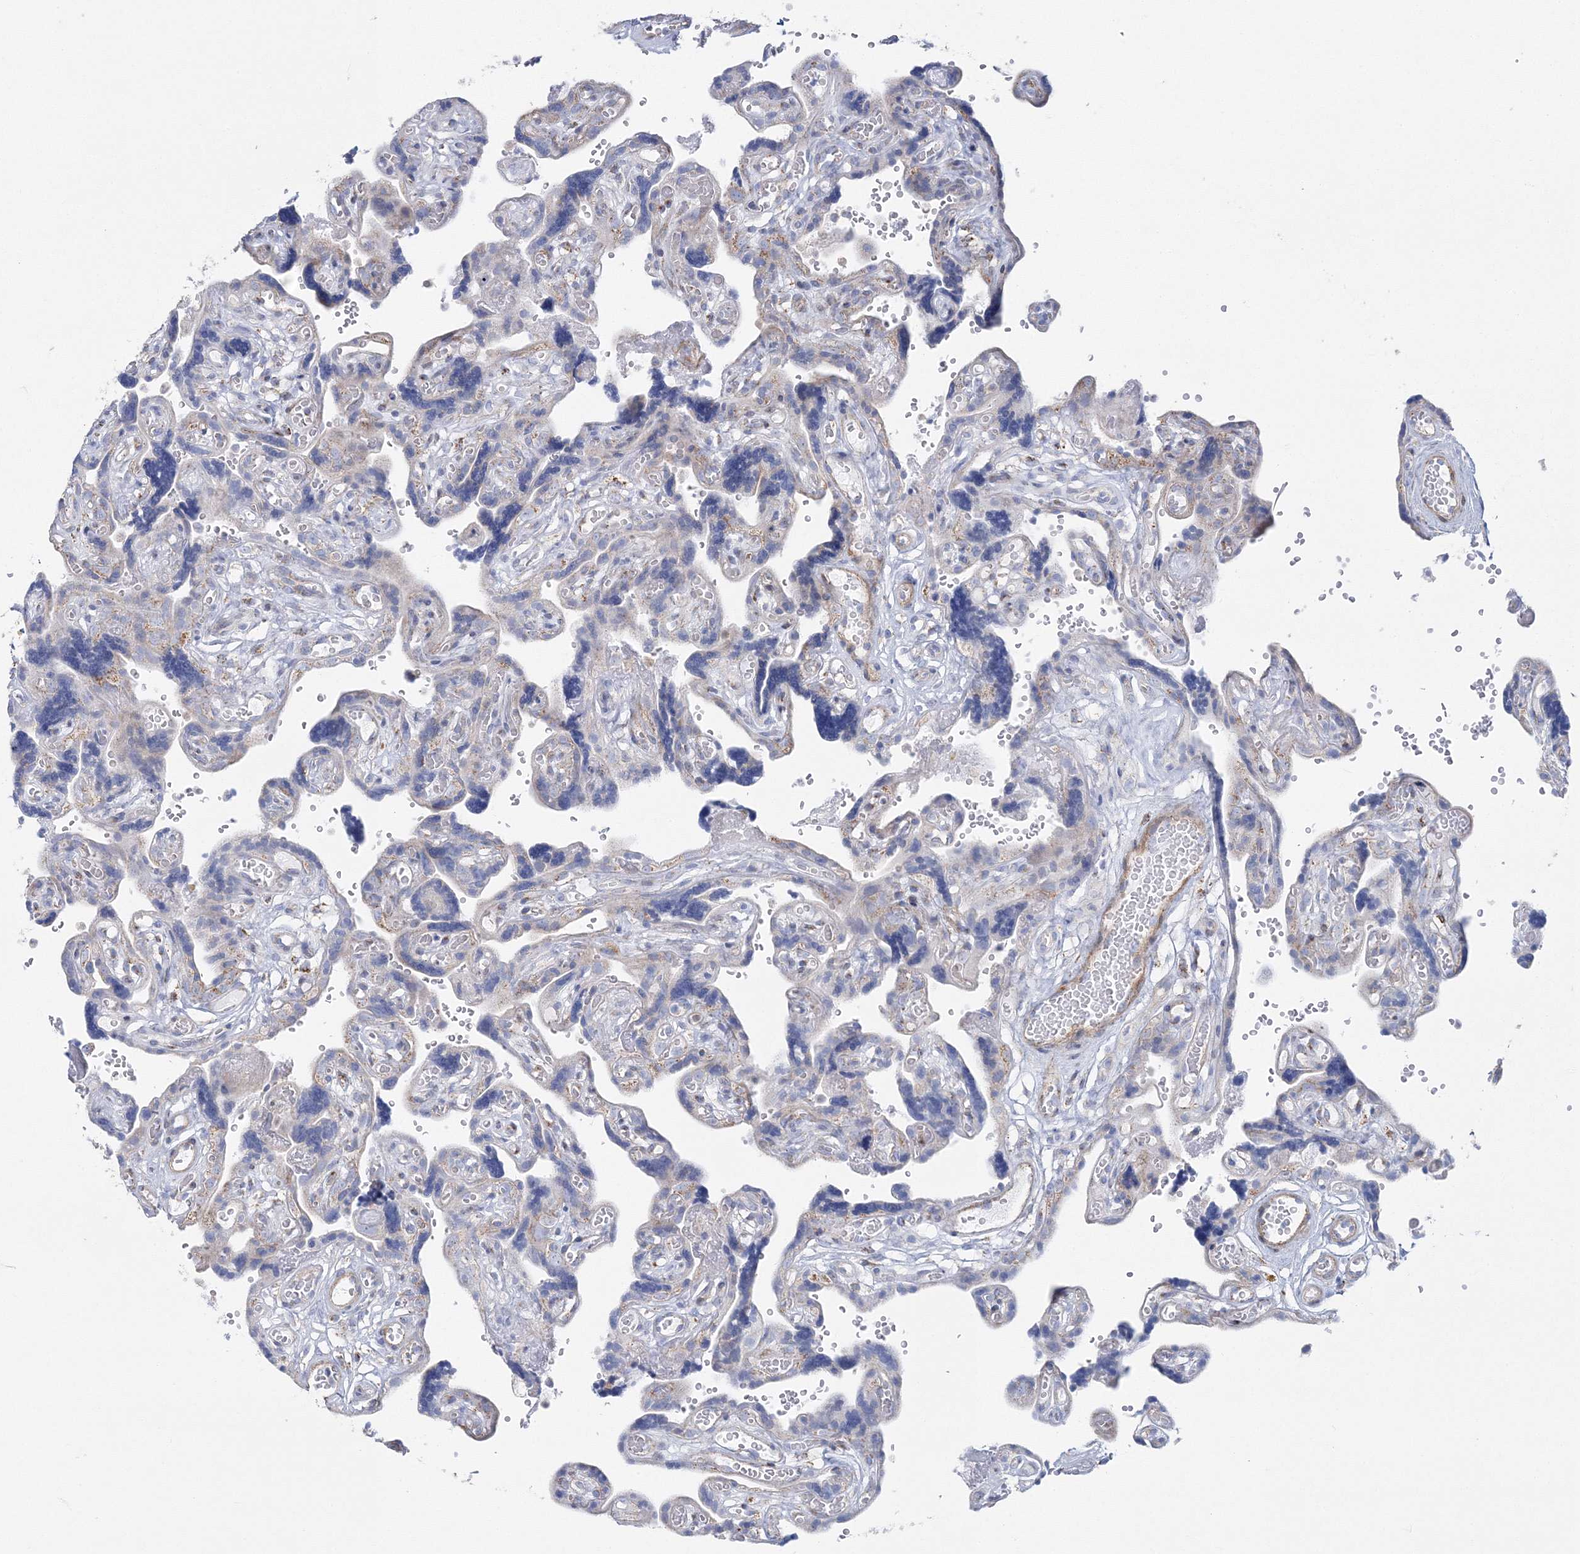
{"staining": {"intensity": "moderate", "quantity": "<25%", "location": "cytoplasmic/membranous"}, "tissue": "placenta", "cell_type": "Trophoblastic cells", "image_type": "normal", "snomed": [{"axis": "morphology", "description": "Normal tissue, NOS"}, {"axis": "topography", "description": "Placenta"}], "caption": "A micrograph of placenta stained for a protein reveals moderate cytoplasmic/membranous brown staining in trophoblastic cells.", "gene": "HIBCH", "patient": {"sex": "female", "age": 30}}